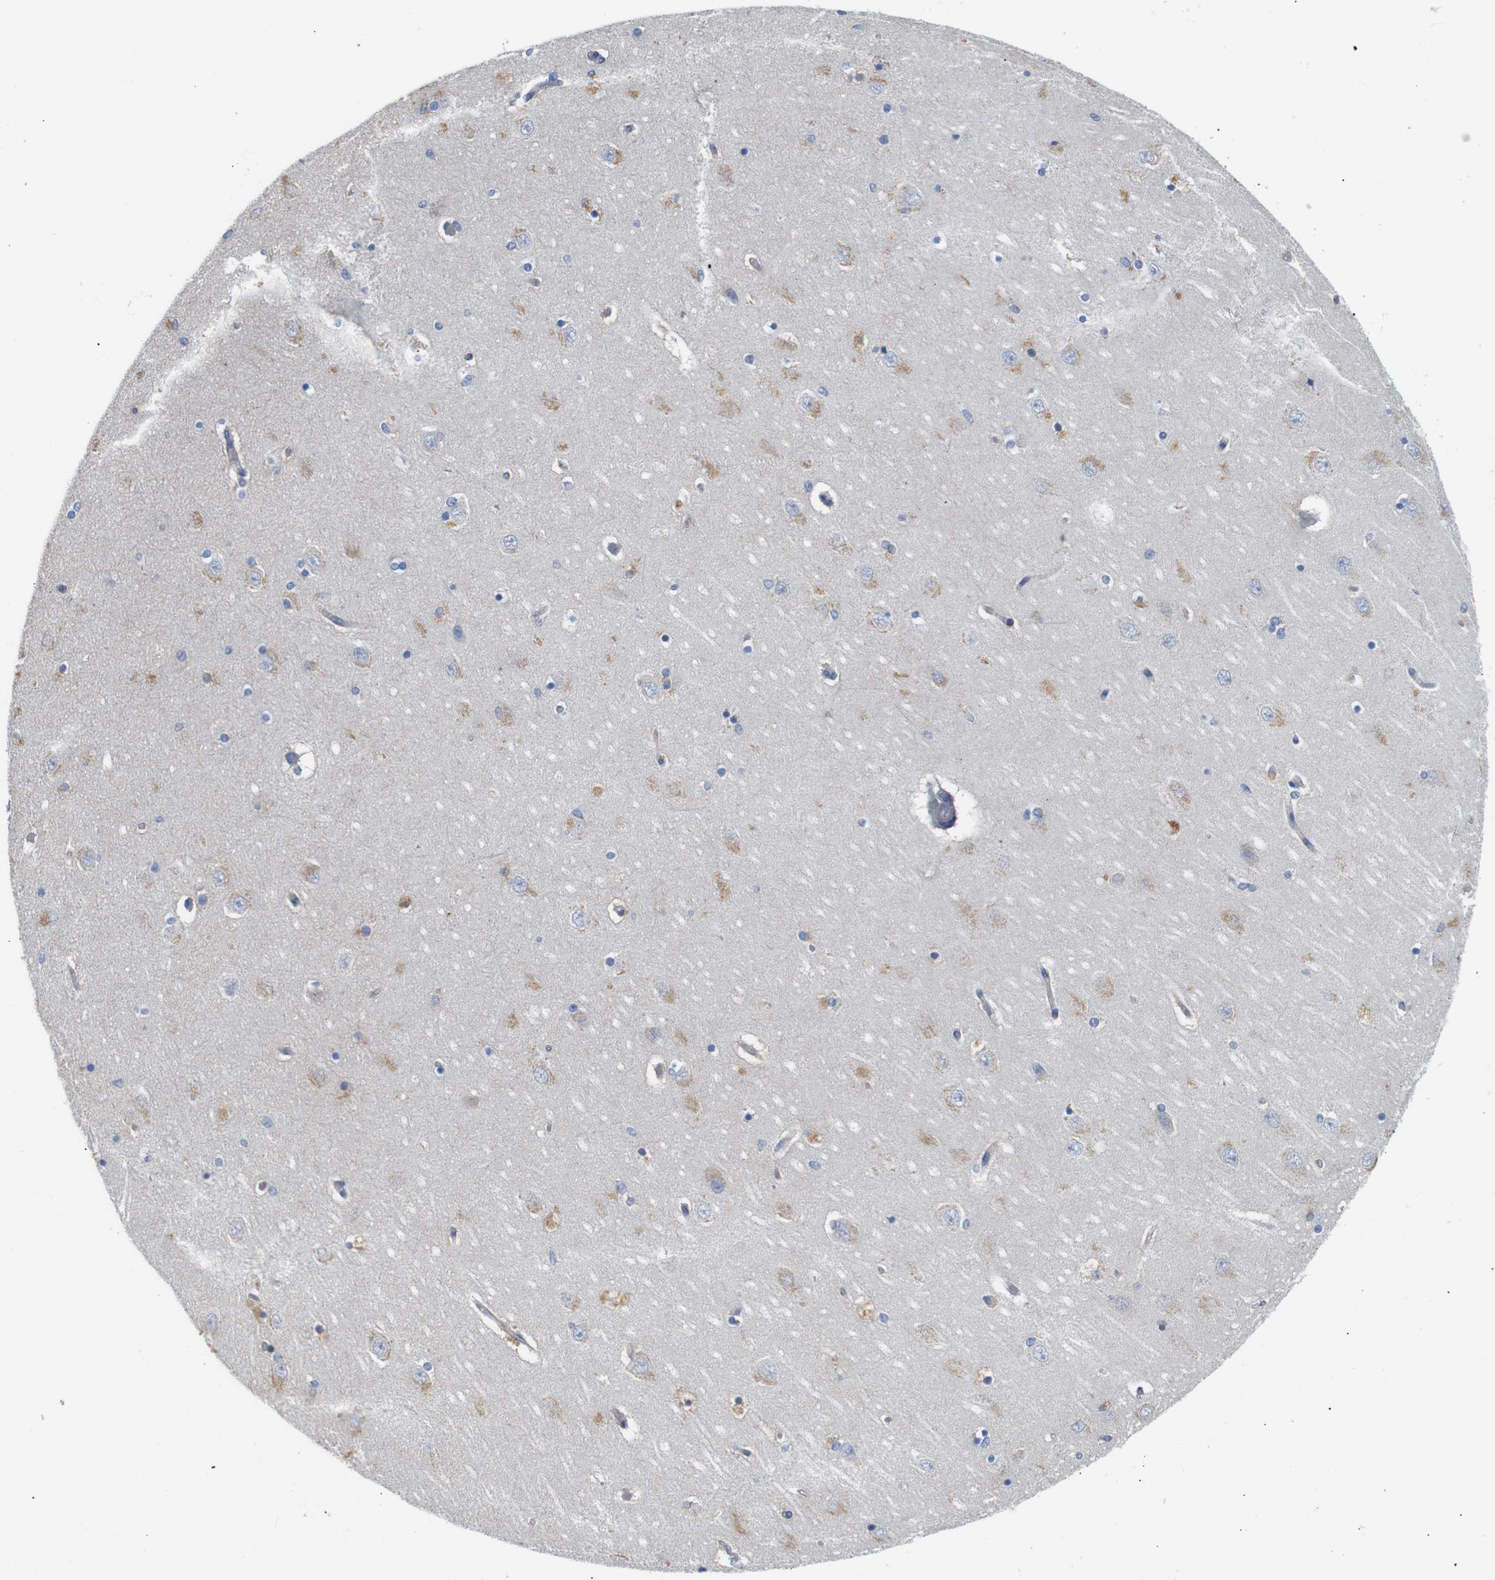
{"staining": {"intensity": "weak", "quantity": "25%-75%", "location": "cytoplasmic/membranous"}, "tissue": "hippocampus", "cell_type": "Glial cells", "image_type": "normal", "snomed": [{"axis": "morphology", "description": "Normal tissue, NOS"}, {"axis": "topography", "description": "Hippocampus"}], "caption": "A micrograph of human hippocampus stained for a protein demonstrates weak cytoplasmic/membranous brown staining in glial cells. The staining is performed using DAB brown chromogen to label protein expression. The nuclei are counter-stained blue using hematoxylin.", "gene": "ALOX15", "patient": {"sex": "female", "age": 54}}